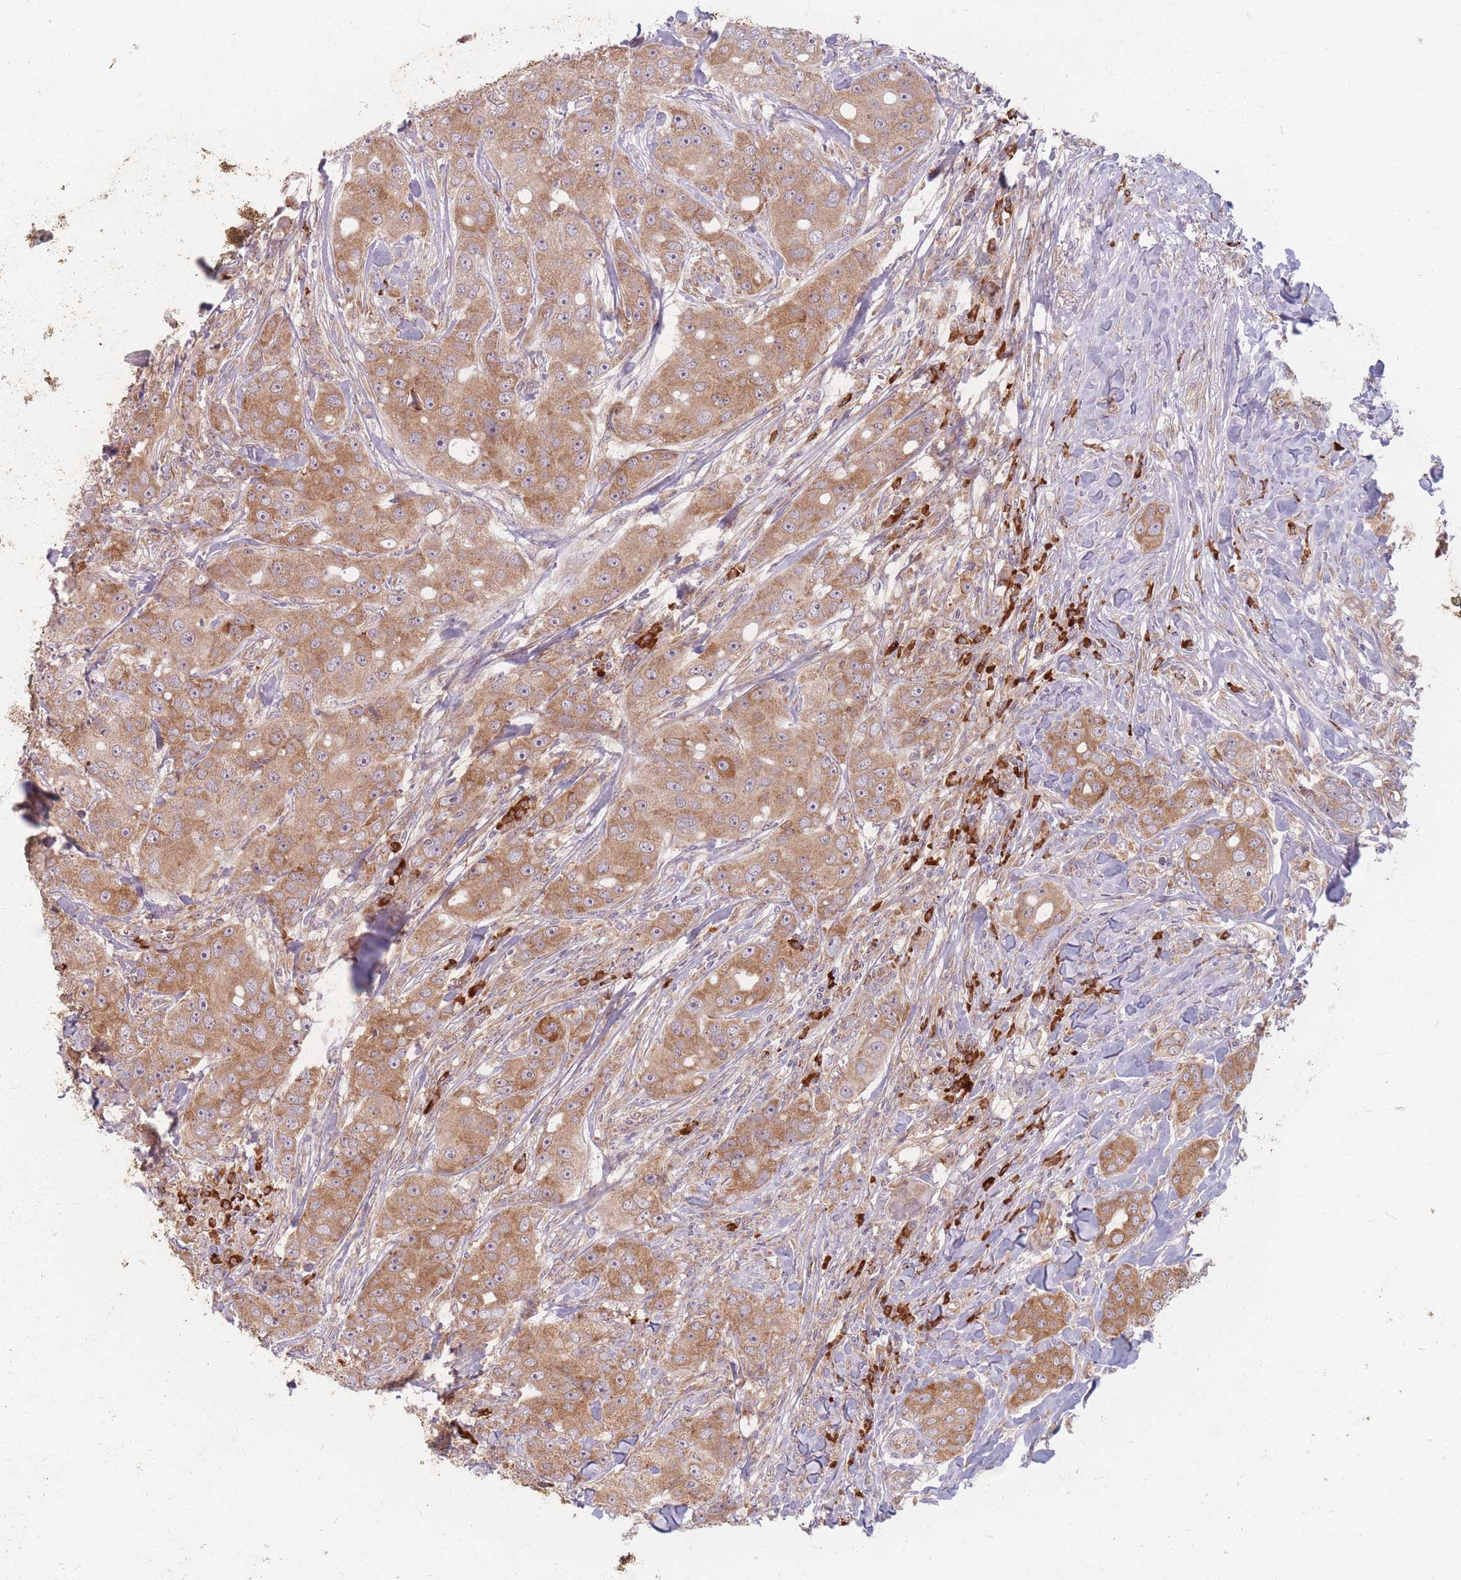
{"staining": {"intensity": "moderate", "quantity": ">75%", "location": "cytoplasmic/membranous"}, "tissue": "breast cancer", "cell_type": "Tumor cells", "image_type": "cancer", "snomed": [{"axis": "morphology", "description": "Duct carcinoma"}, {"axis": "topography", "description": "Breast"}], "caption": "High-magnification brightfield microscopy of intraductal carcinoma (breast) stained with DAB (3,3'-diaminobenzidine) (brown) and counterstained with hematoxylin (blue). tumor cells exhibit moderate cytoplasmic/membranous staining is identified in approximately>75% of cells.", "gene": "SMIM14", "patient": {"sex": "female", "age": 43}}